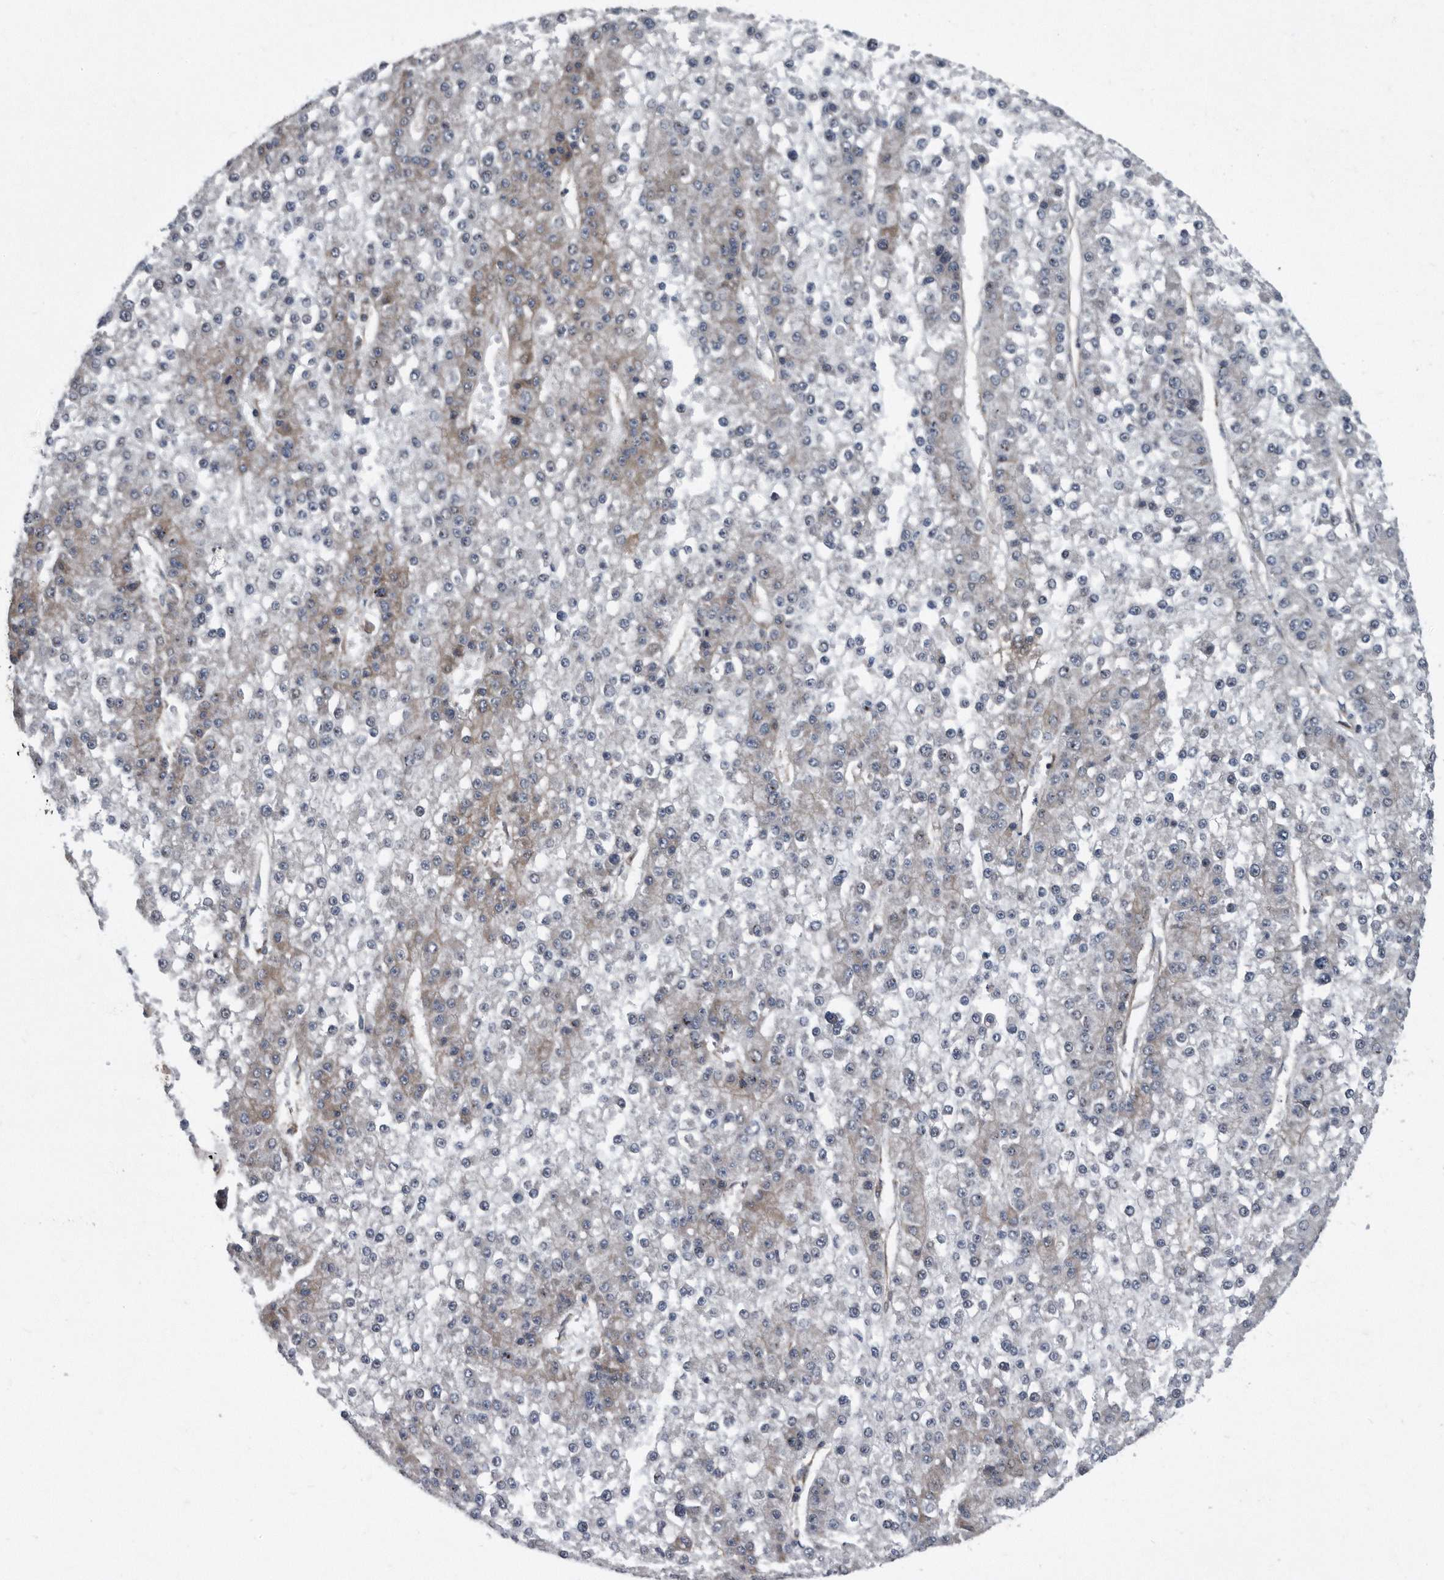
{"staining": {"intensity": "weak", "quantity": "<25%", "location": "cytoplasmic/membranous"}, "tissue": "liver cancer", "cell_type": "Tumor cells", "image_type": "cancer", "snomed": [{"axis": "morphology", "description": "Carcinoma, Hepatocellular, NOS"}, {"axis": "topography", "description": "Liver"}], "caption": "Immunohistochemical staining of hepatocellular carcinoma (liver) shows no significant positivity in tumor cells.", "gene": "ARMCX1", "patient": {"sex": "female", "age": 73}}